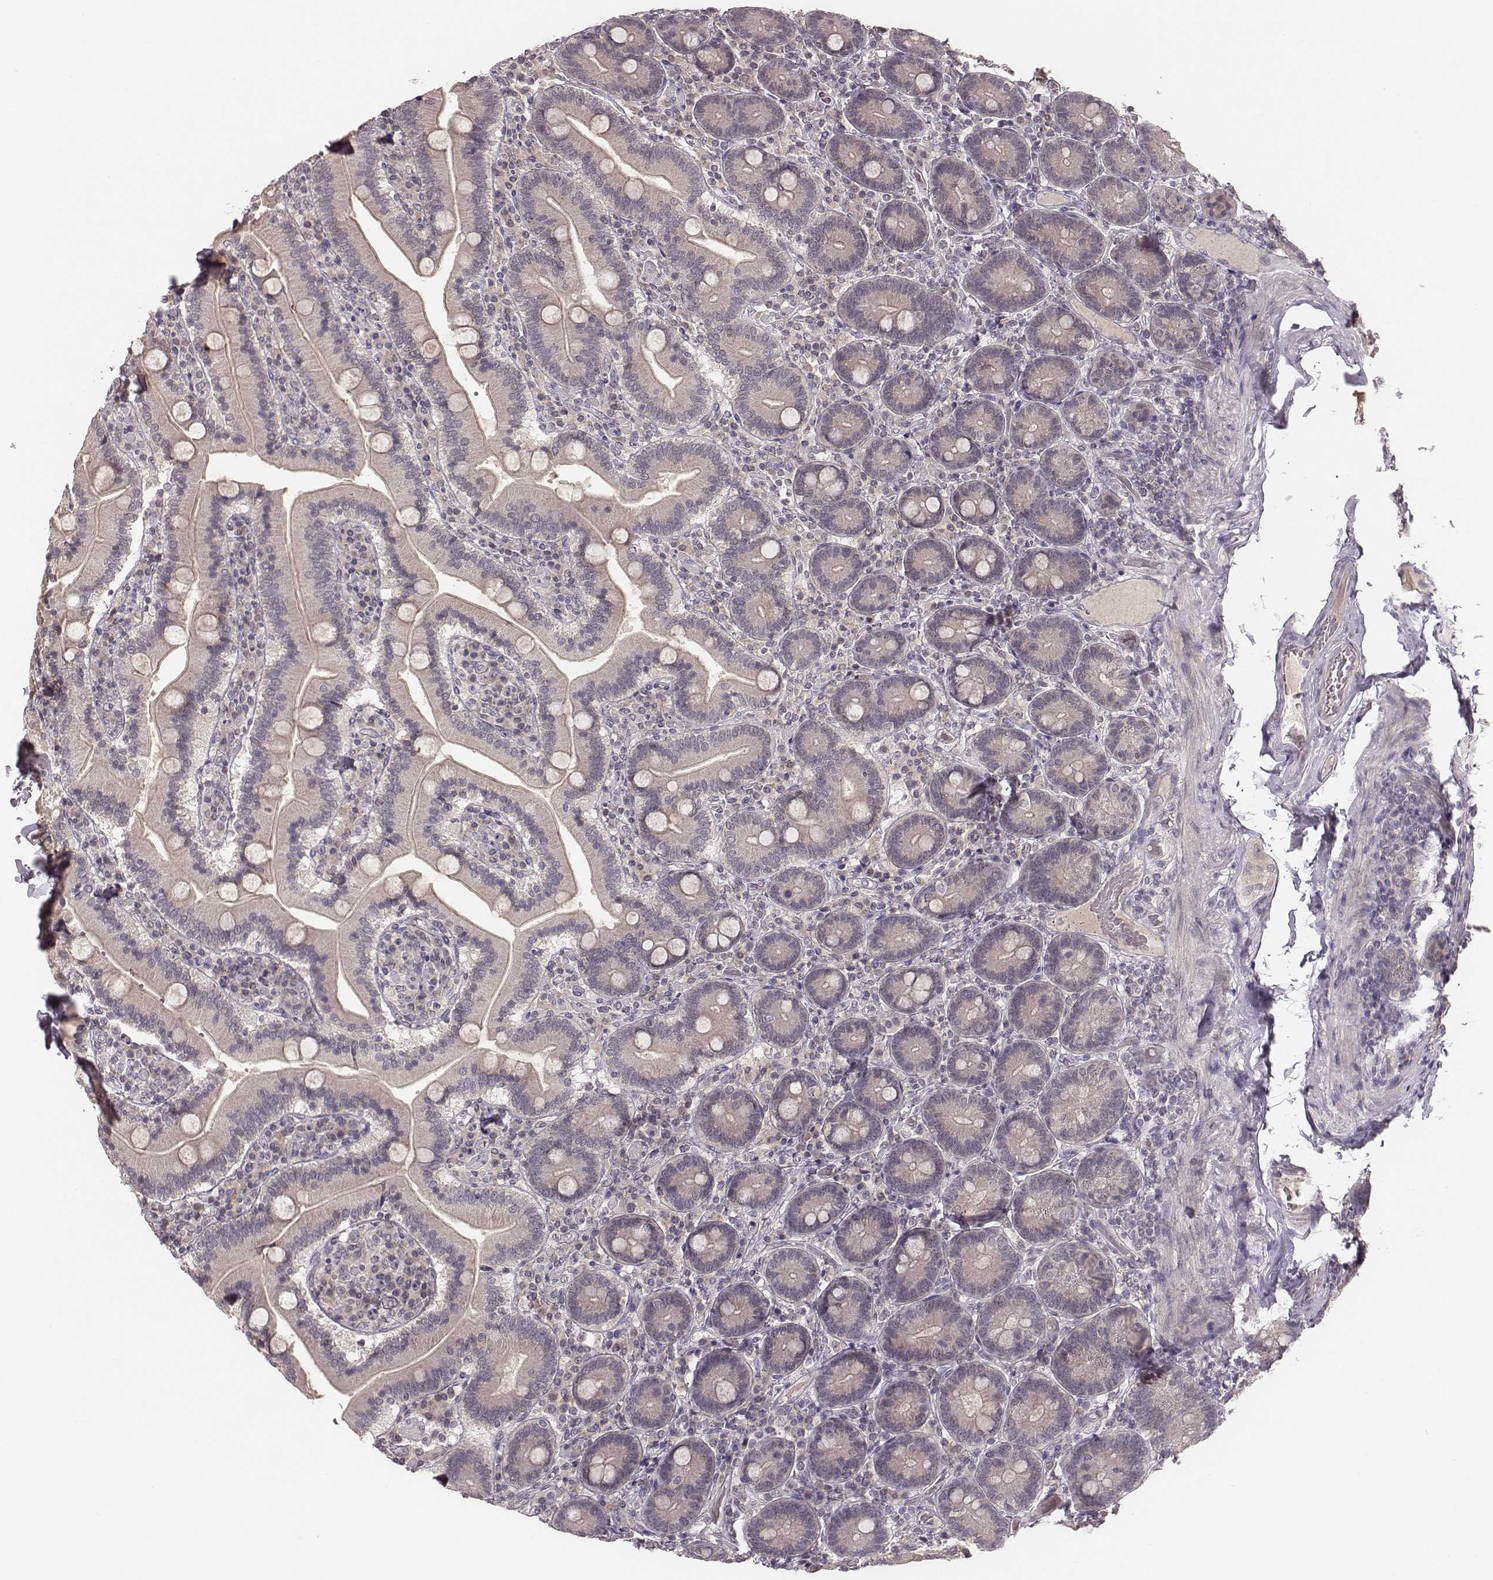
{"staining": {"intensity": "negative", "quantity": "none", "location": "none"}, "tissue": "duodenum", "cell_type": "Glandular cells", "image_type": "normal", "snomed": [{"axis": "morphology", "description": "Normal tissue, NOS"}, {"axis": "topography", "description": "Duodenum"}], "caption": "This is an IHC micrograph of unremarkable human duodenum. There is no expression in glandular cells.", "gene": "LY6K", "patient": {"sex": "female", "age": 62}}